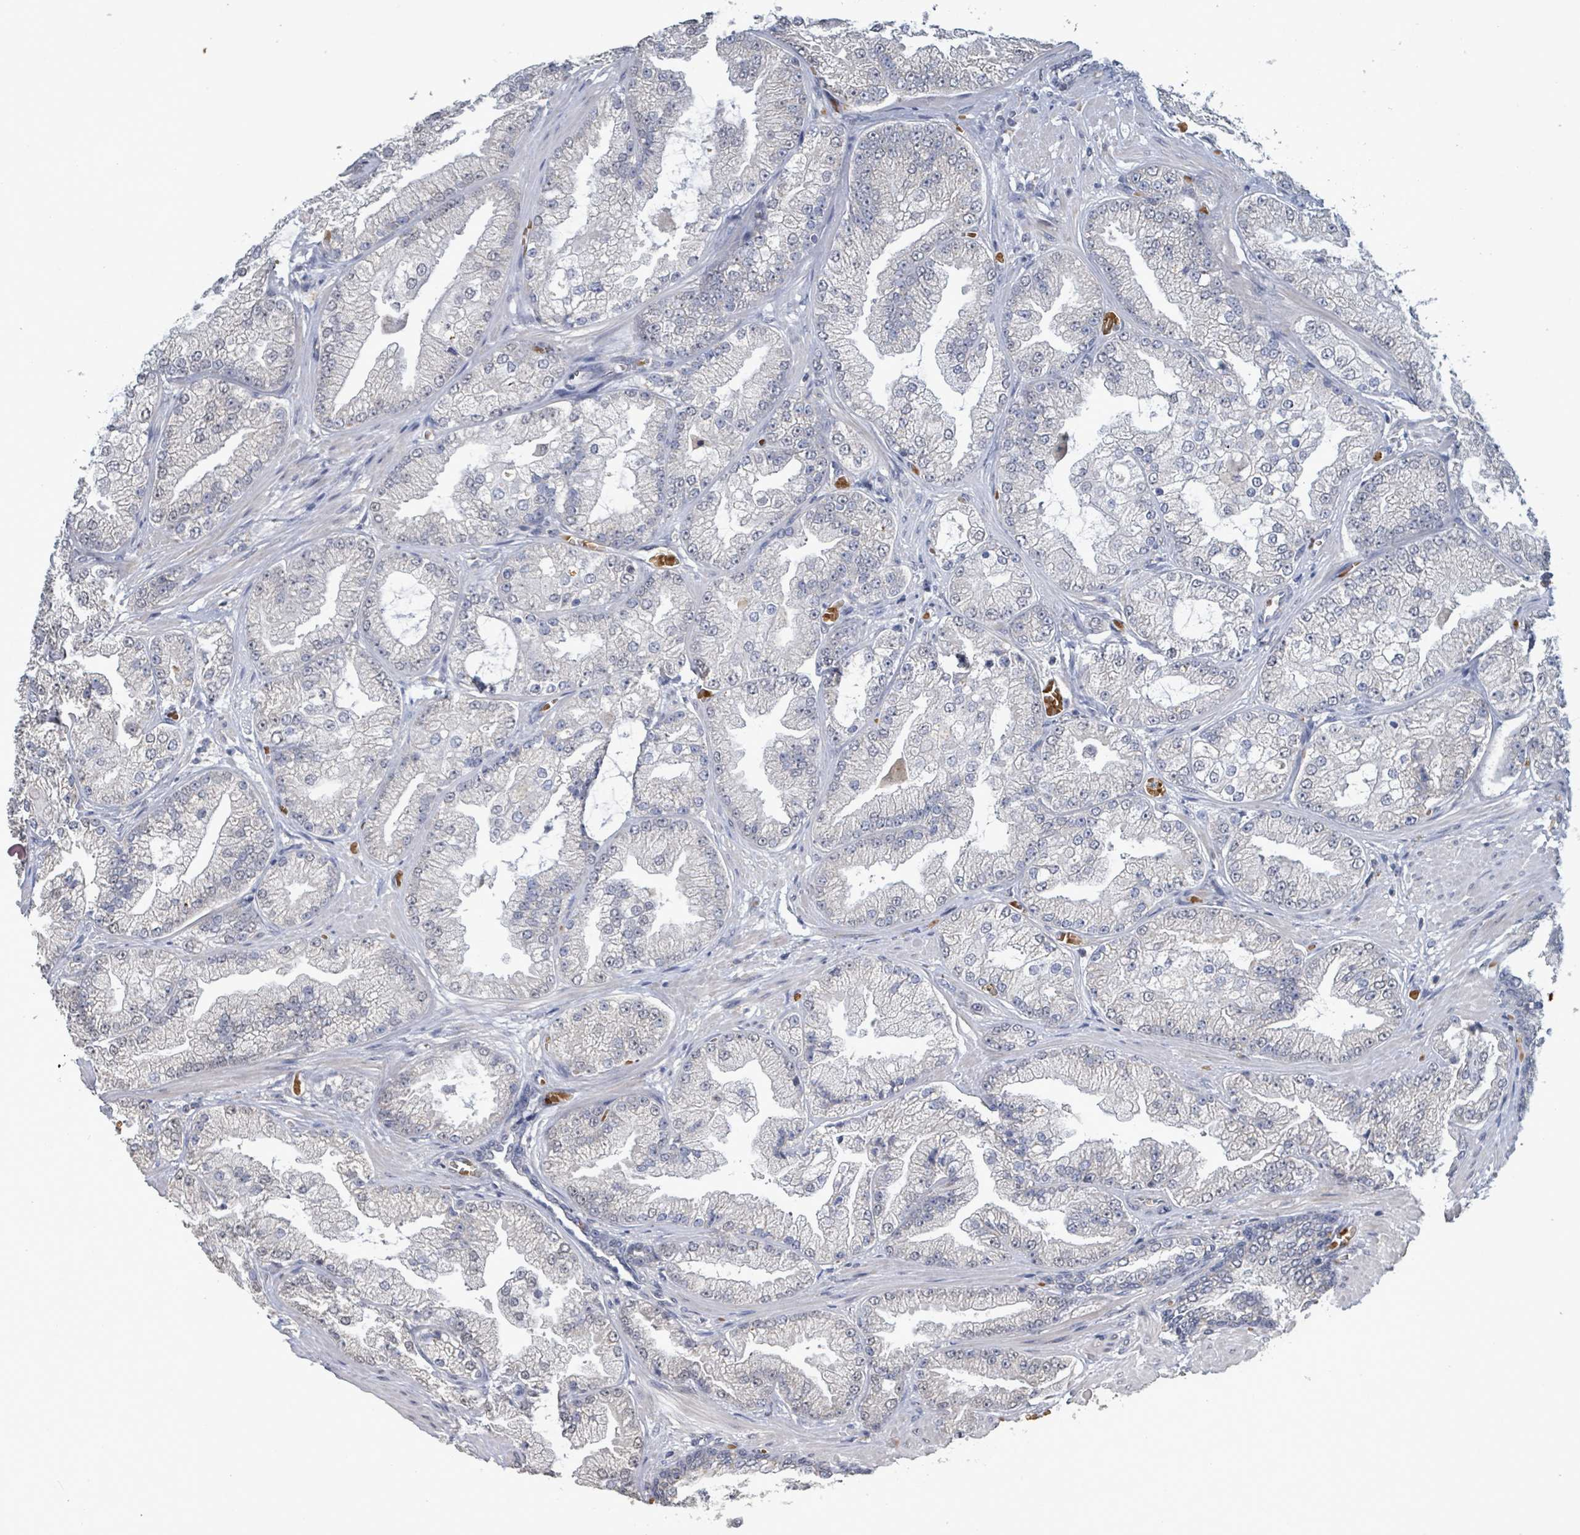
{"staining": {"intensity": "negative", "quantity": "none", "location": "none"}, "tissue": "prostate cancer", "cell_type": "Tumor cells", "image_type": "cancer", "snomed": [{"axis": "morphology", "description": "Adenocarcinoma, Low grade"}, {"axis": "topography", "description": "Prostate"}], "caption": "A high-resolution micrograph shows immunohistochemistry (IHC) staining of prostate cancer (low-grade adenocarcinoma), which exhibits no significant staining in tumor cells.", "gene": "SEBOX", "patient": {"sex": "male", "age": 57}}